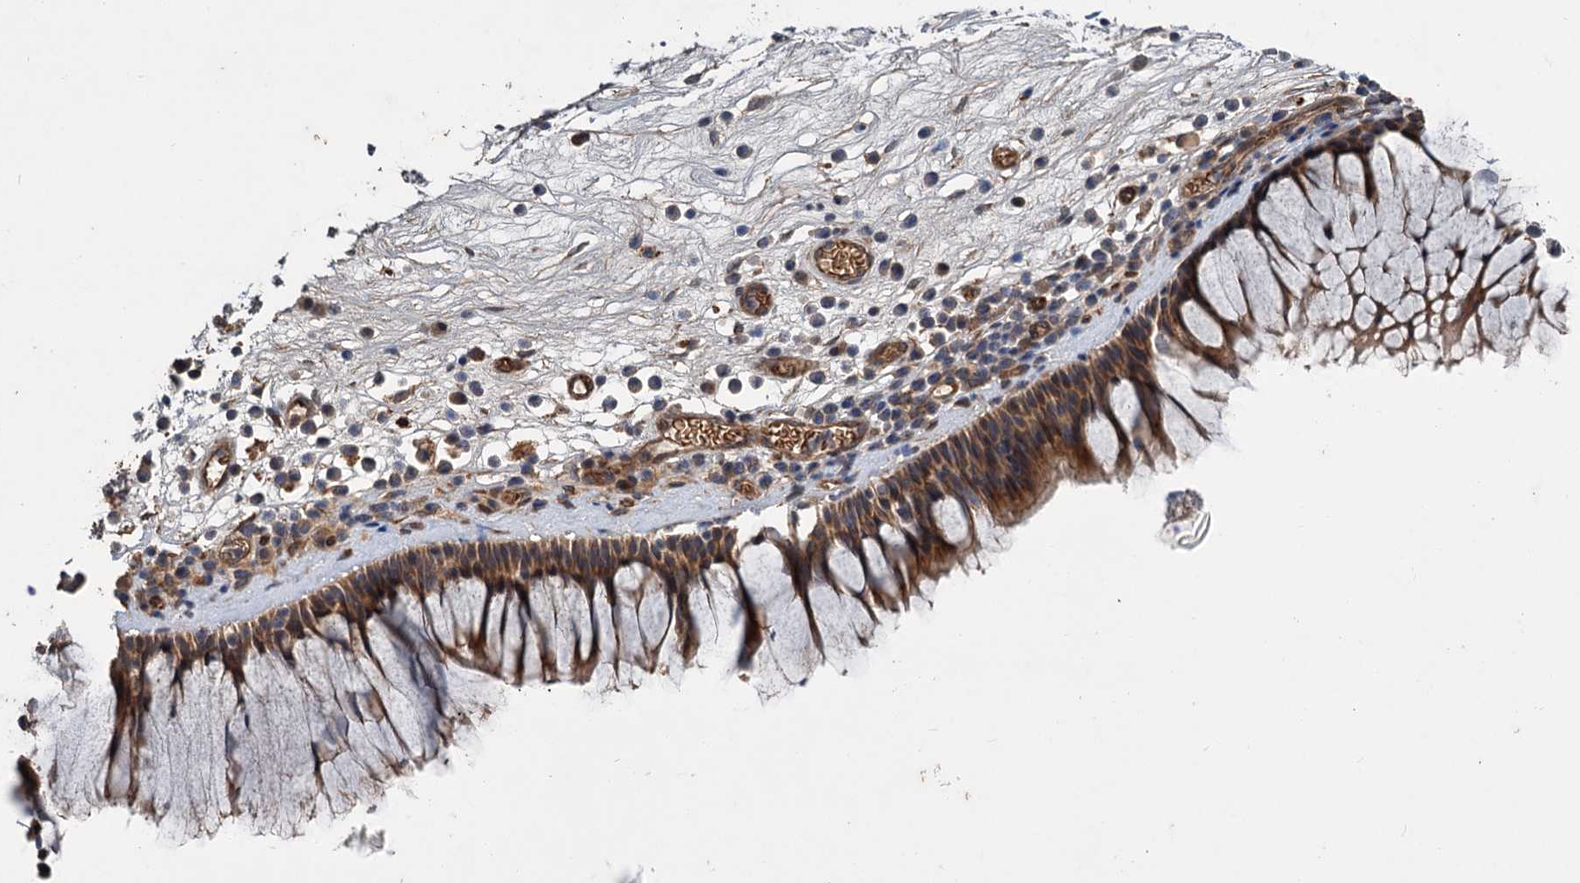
{"staining": {"intensity": "moderate", "quantity": ">75%", "location": "cytoplasmic/membranous"}, "tissue": "nasopharynx", "cell_type": "Respiratory epithelial cells", "image_type": "normal", "snomed": [{"axis": "morphology", "description": "Normal tissue, NOS"}, {"axis": "morphology", "description": "Inflammation, NOS"}, {"axis": "topography", "description": "Nasopharynx"}], "caption": "Moderate cytoplasmic/membranous protein positivity is seen in about >75% of respiratory epithelial cells in nasopharynx. (brown staining indicates protein expression, while blue staining denotes nuclei).", "gene": "PKN2", "patient": {"sex": "male", "age": 70}}